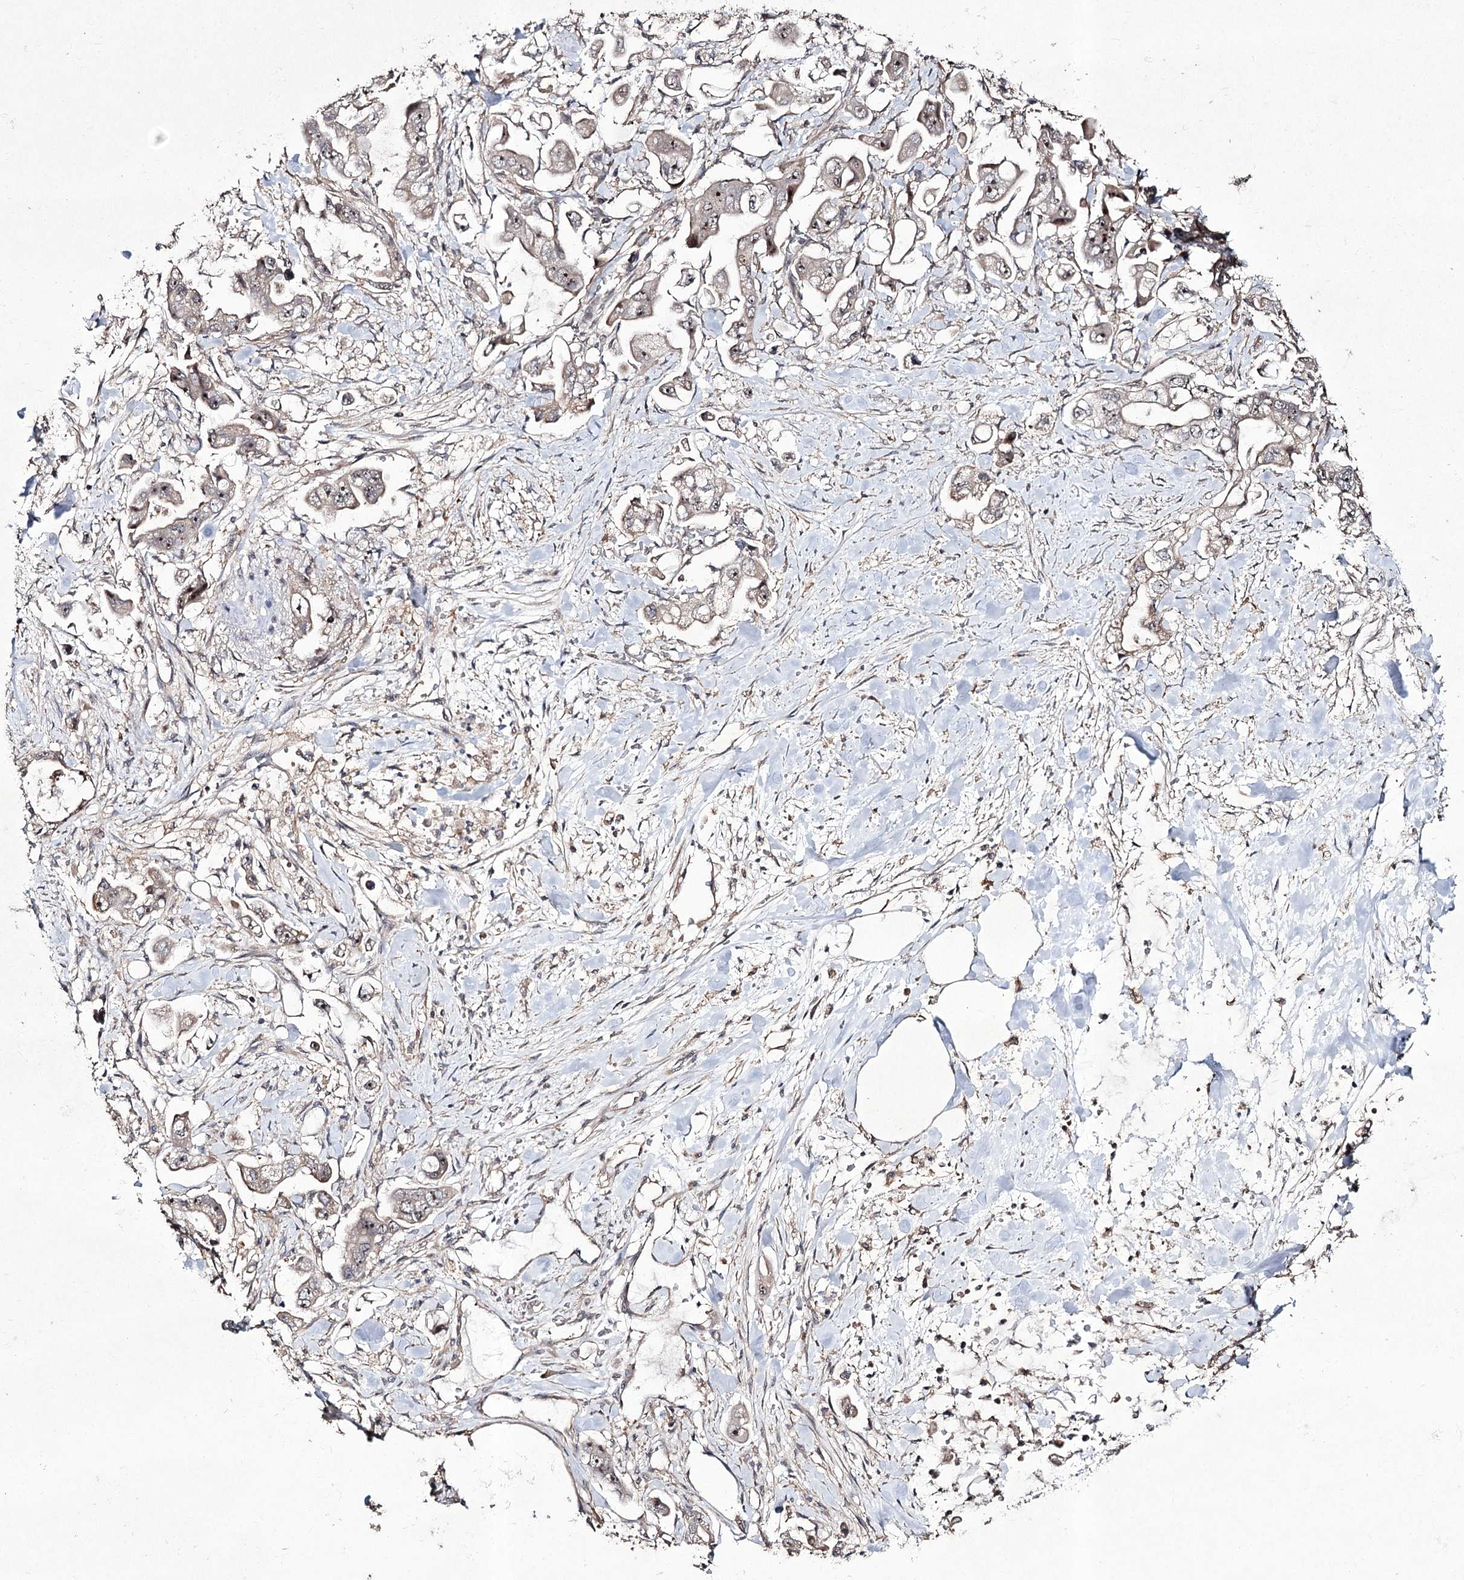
{"staining": {"intensity": "weak", "quantity": "<25%", "location": "nuclear"}, "tissue": "stomach cancer", "cell_type": "Tumor cells", "image_type": "cancer", "snomed": [{"axis": "morphology", "description": "Adenocarcinoma, NOS"}, {"axis": "topography", "description": "Stomach"}], "caption": "The immunohistochemistry (IHC) micrograph has no significant expression in tumor cells of stomach cancer tissue.", "gene": "CCDC59", "patient": {"sex": "male", "age": 62}}